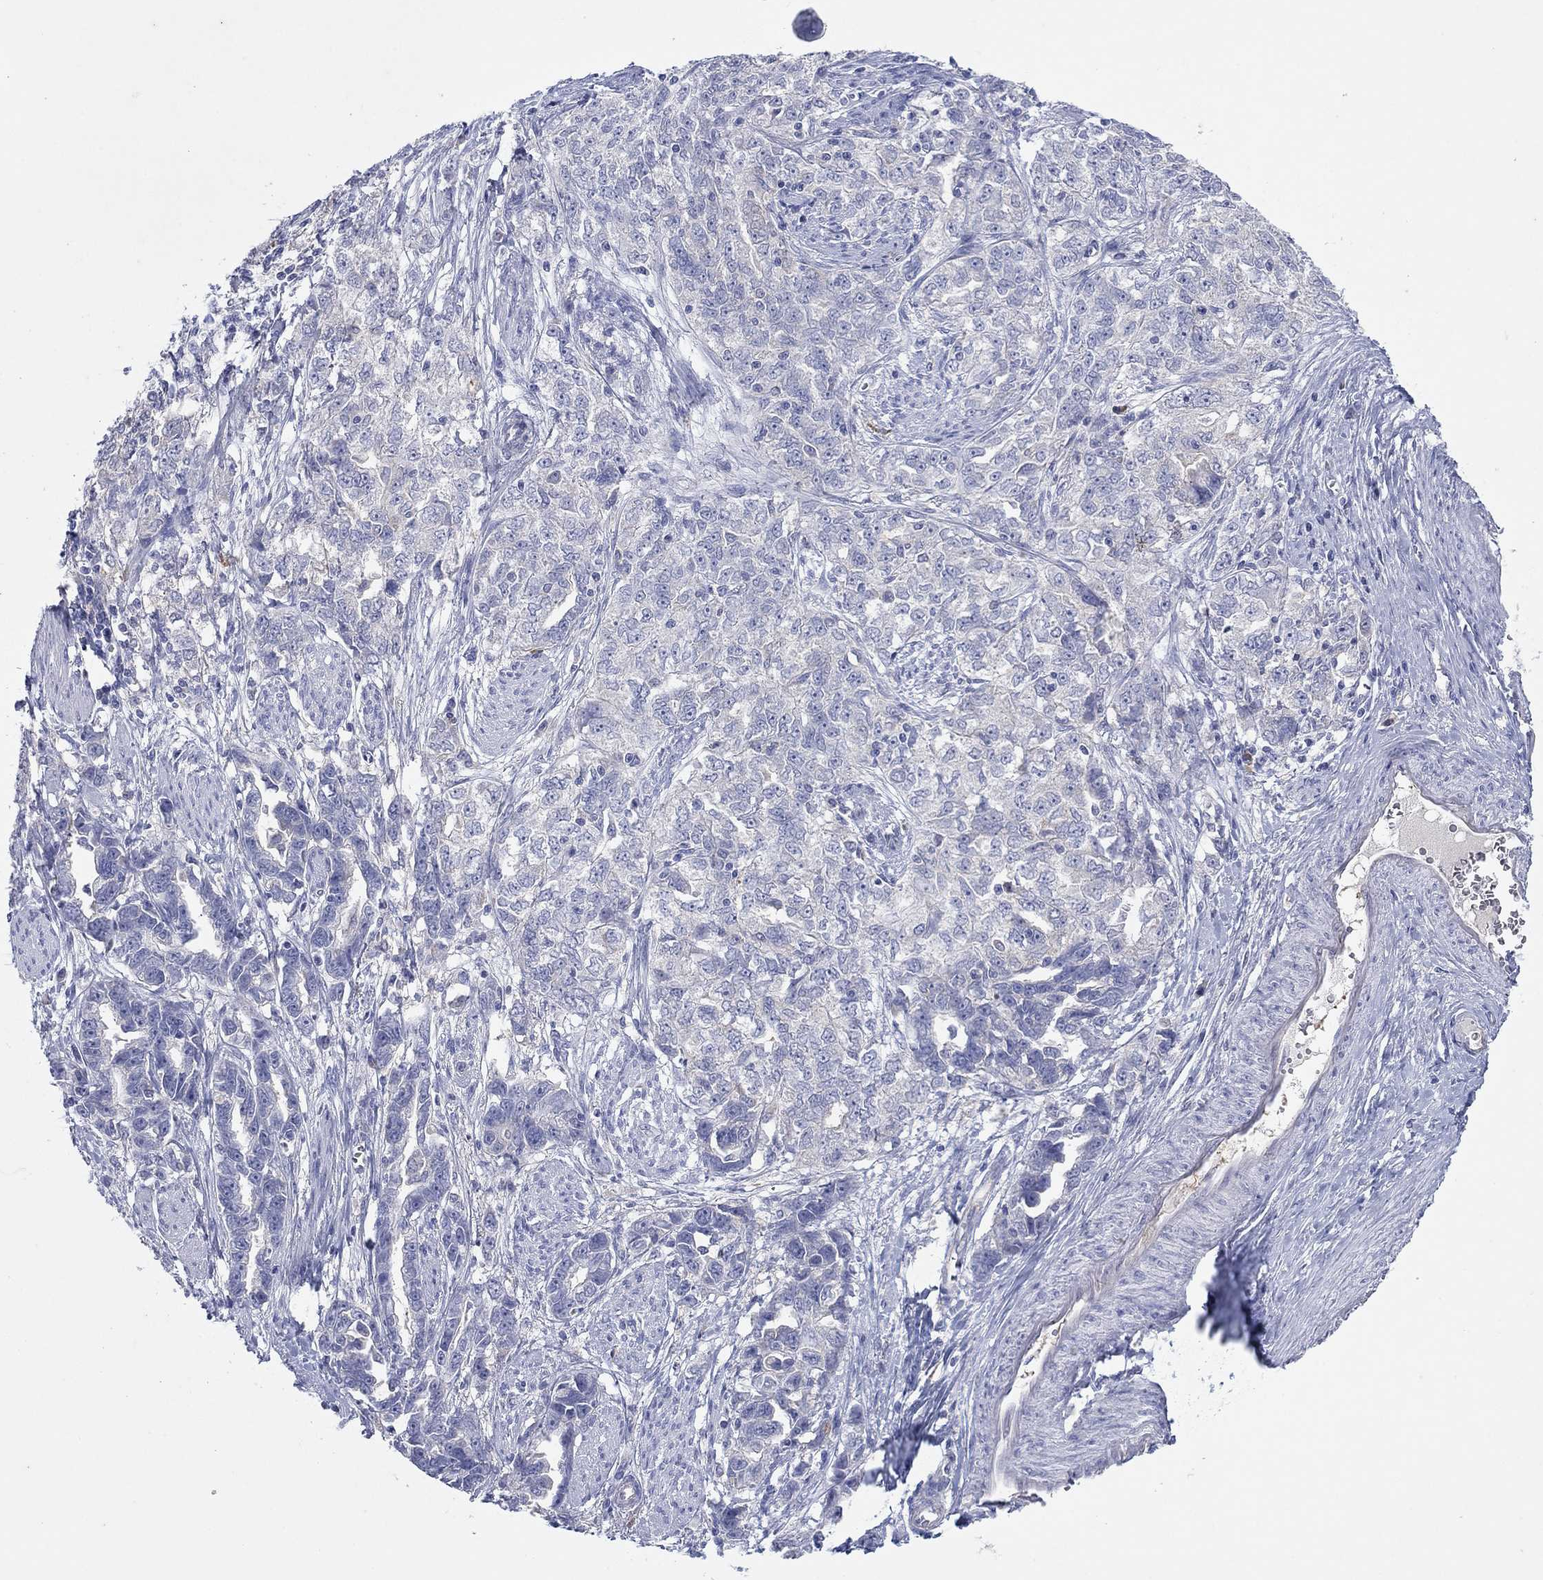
{"staining": {"intensity": "negative", "quantity": "none", "location": "none"}, "tissue": "ovarian cancer", "cell_type": "Tumor cells", "image_type": "cancer", "snomed": [{"axis": "morphology", "description": "Cystadenocarcinoma, serous, NOS"}, {"axis": "topography", "description": "Ovary"}], "caption": "Immunohistochemistry (IHC) of human ovarian cancer exhibits no expression in tumor cells.", "gene": "PLCL2", "patient": {"sex": "female", "age": 51}}